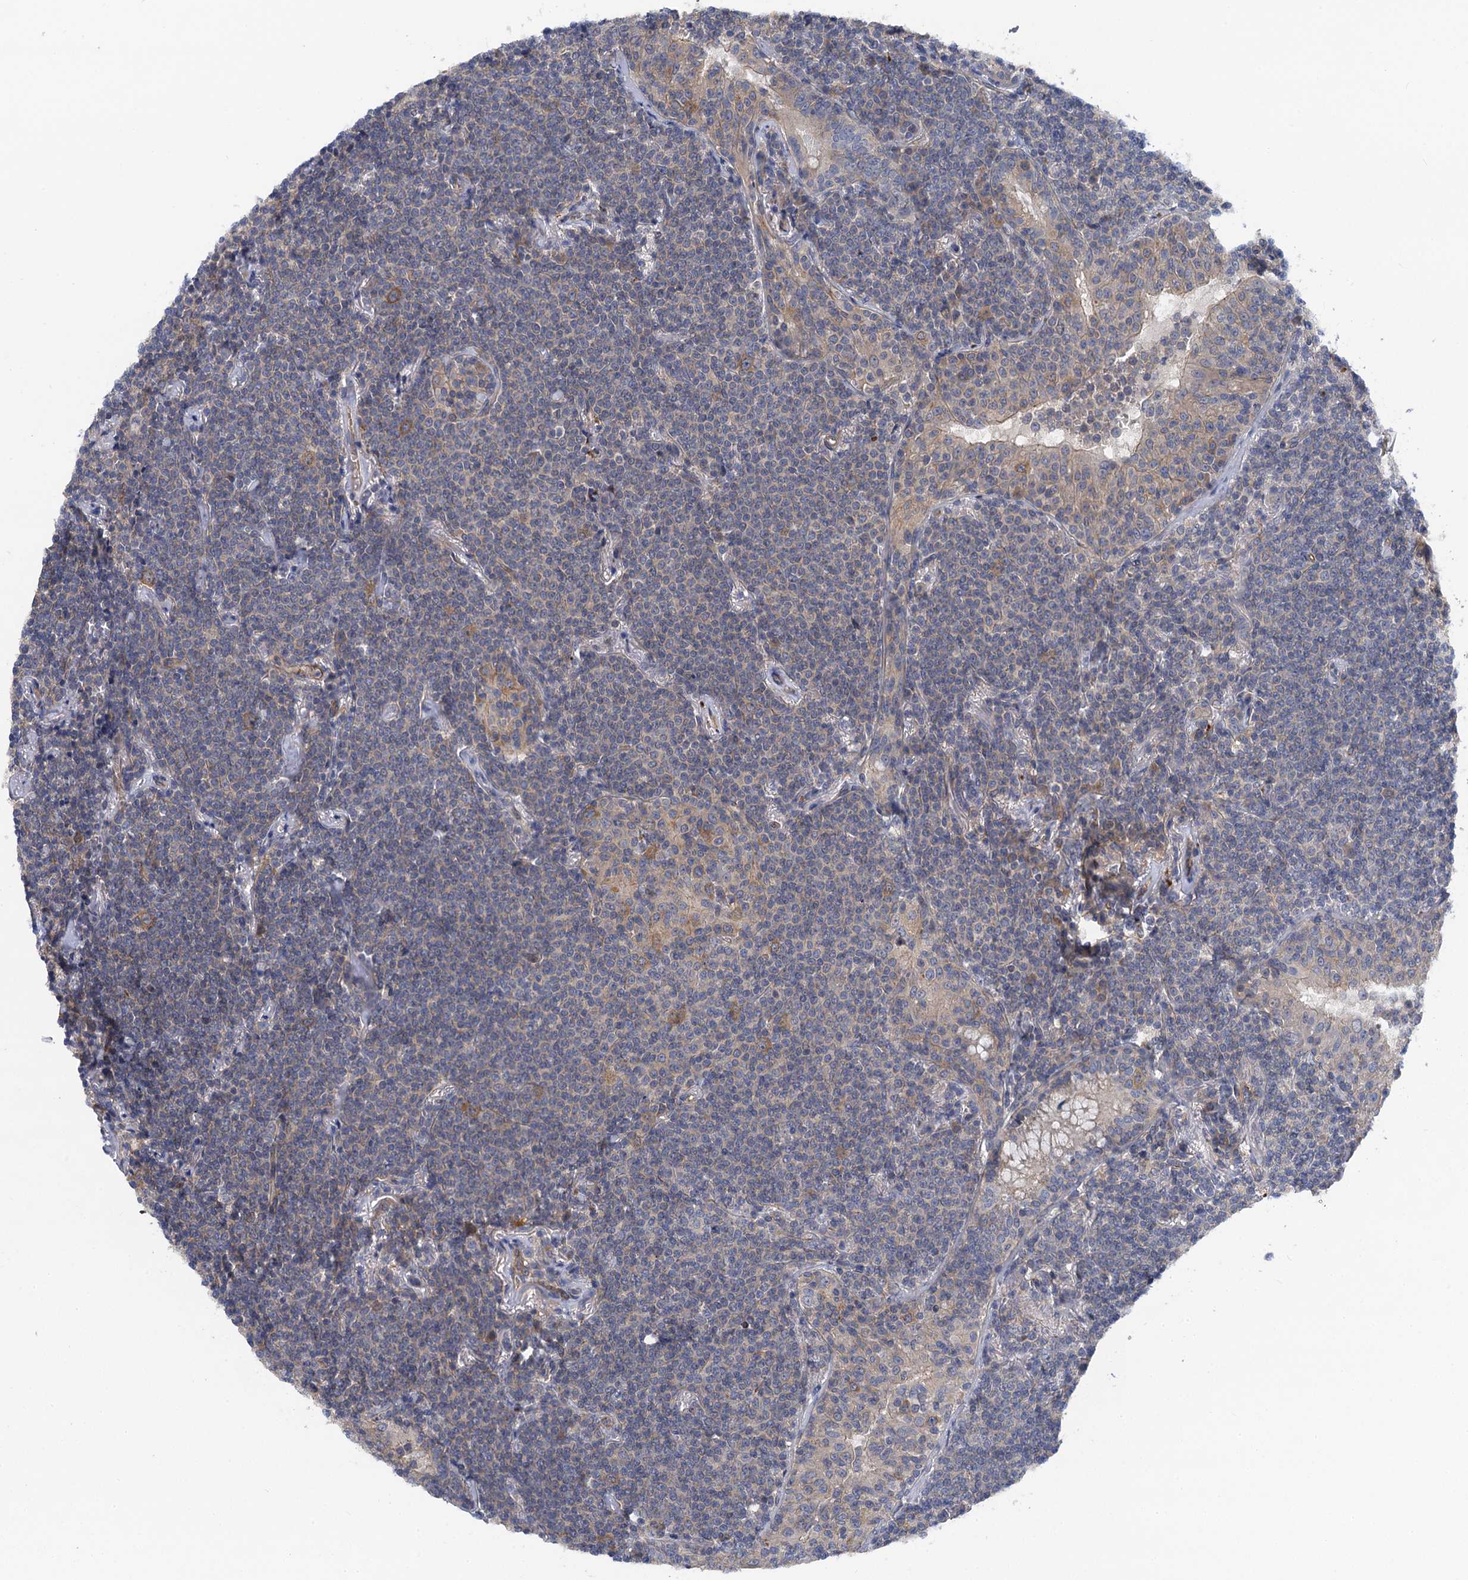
{"staining": {"intensity": "negative", "quantity": "none", "location": "none"}, "tissue": "lymphoma", "cell_type": "Tumor cells", "image_type": "cancer", "snomed": [{"axis": "morphology", "description": "Malignant lymphoma, non-Hodgkin's type, Low grade"}, {"axis": "topography", "description": "Lung"}], "caption": "High magnification brightfield microscopy of lymphoma stained with DAB (brown) and counterstained with hematoxylin (blue): tumor cells show no significant expression.", "gene": "PJA2", "patient": {"sex": "female", "age": 71}}